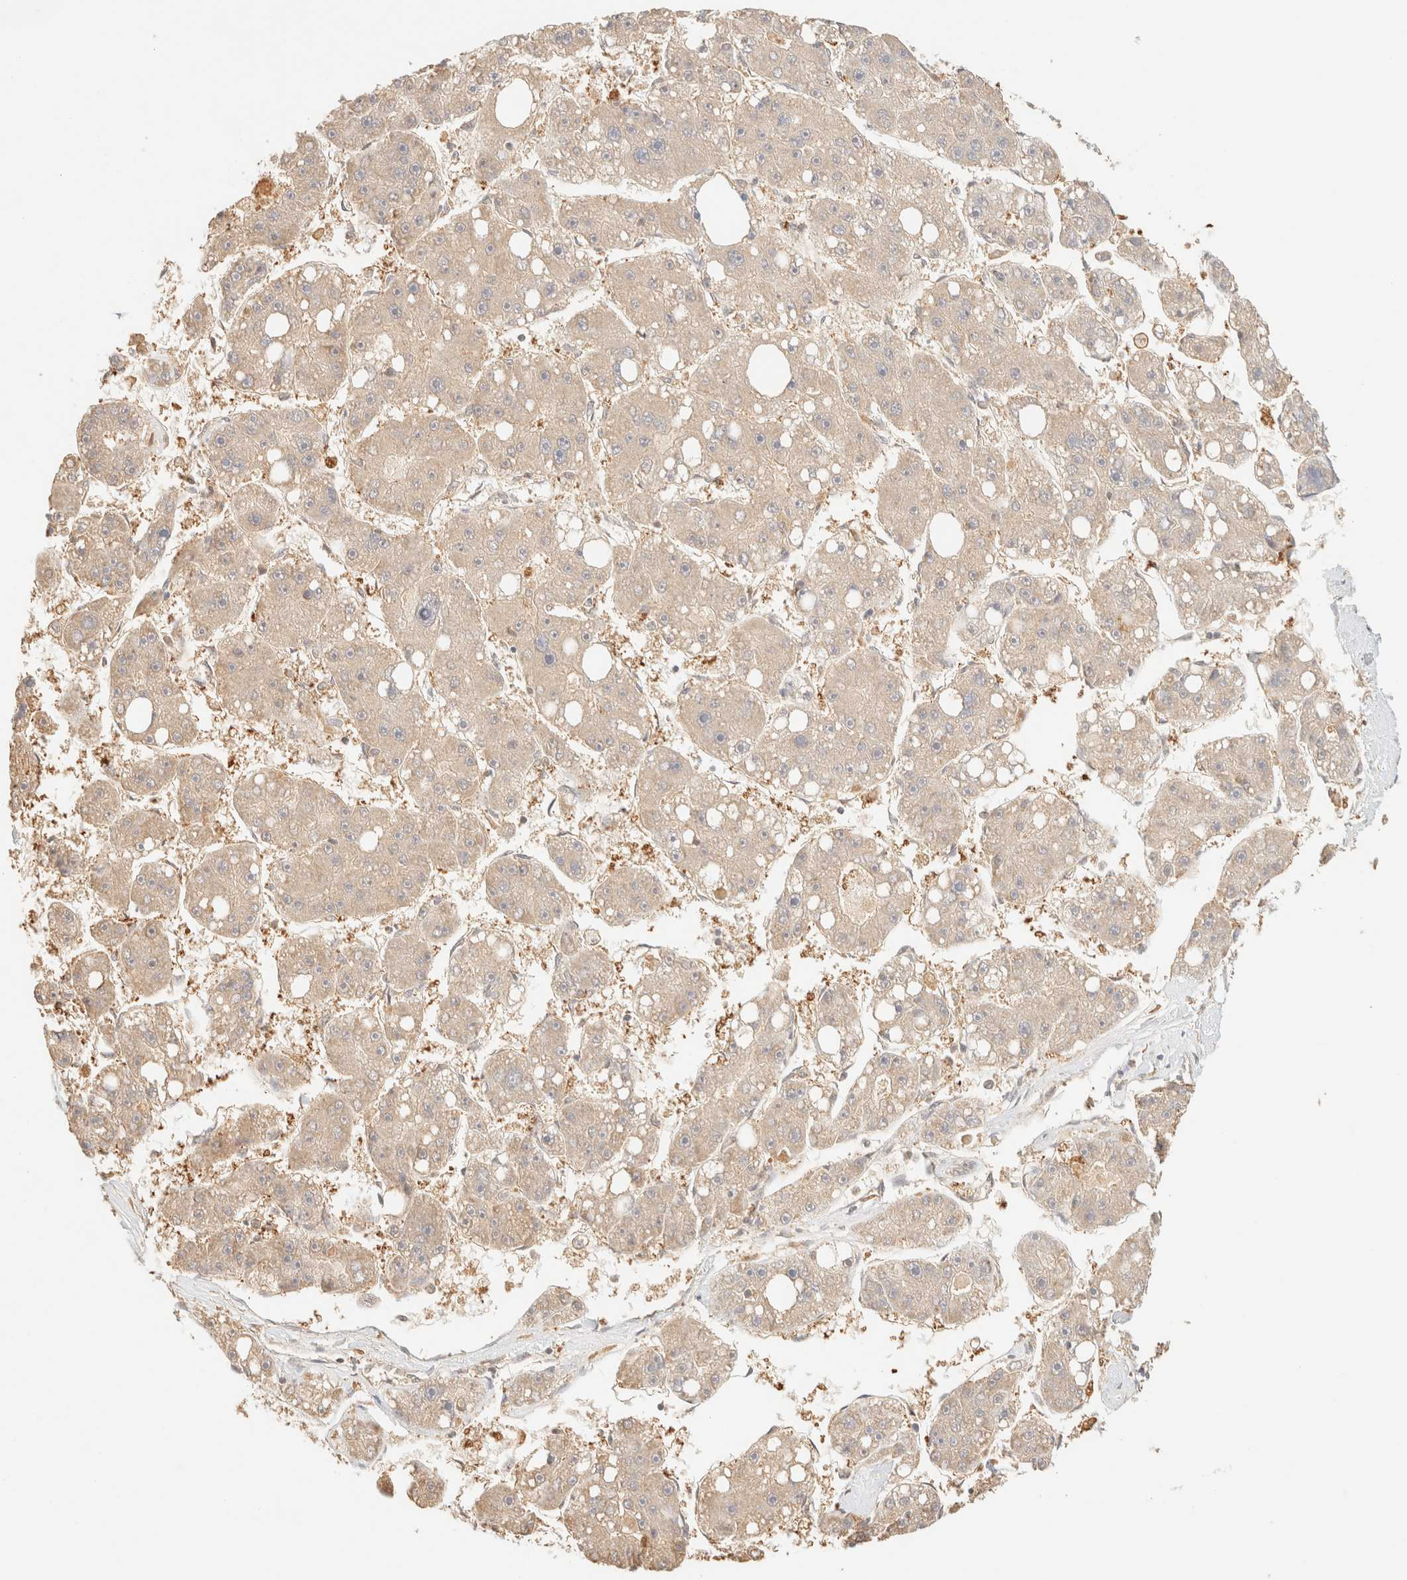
{"staining": {"intensity": "negative", "quantity": "none", "location": "none"}, "tissue": "liver cancer", "cell_type": "Tumor cells", "image_type": "cancer", "snomed": [{"axis": "morphology", "description": "Carcinoma, Hepatocellular, NOS"}, {"axis": "topography", "description": "Liver"}], "caption": "DAB immunohistochemical staining of liver cancer (hepatocellular carcinoma) demonstrates no significant positivity in tumor cells.", "gene": "TIMD4", "patient": {"sex": "female", "age": 61}}